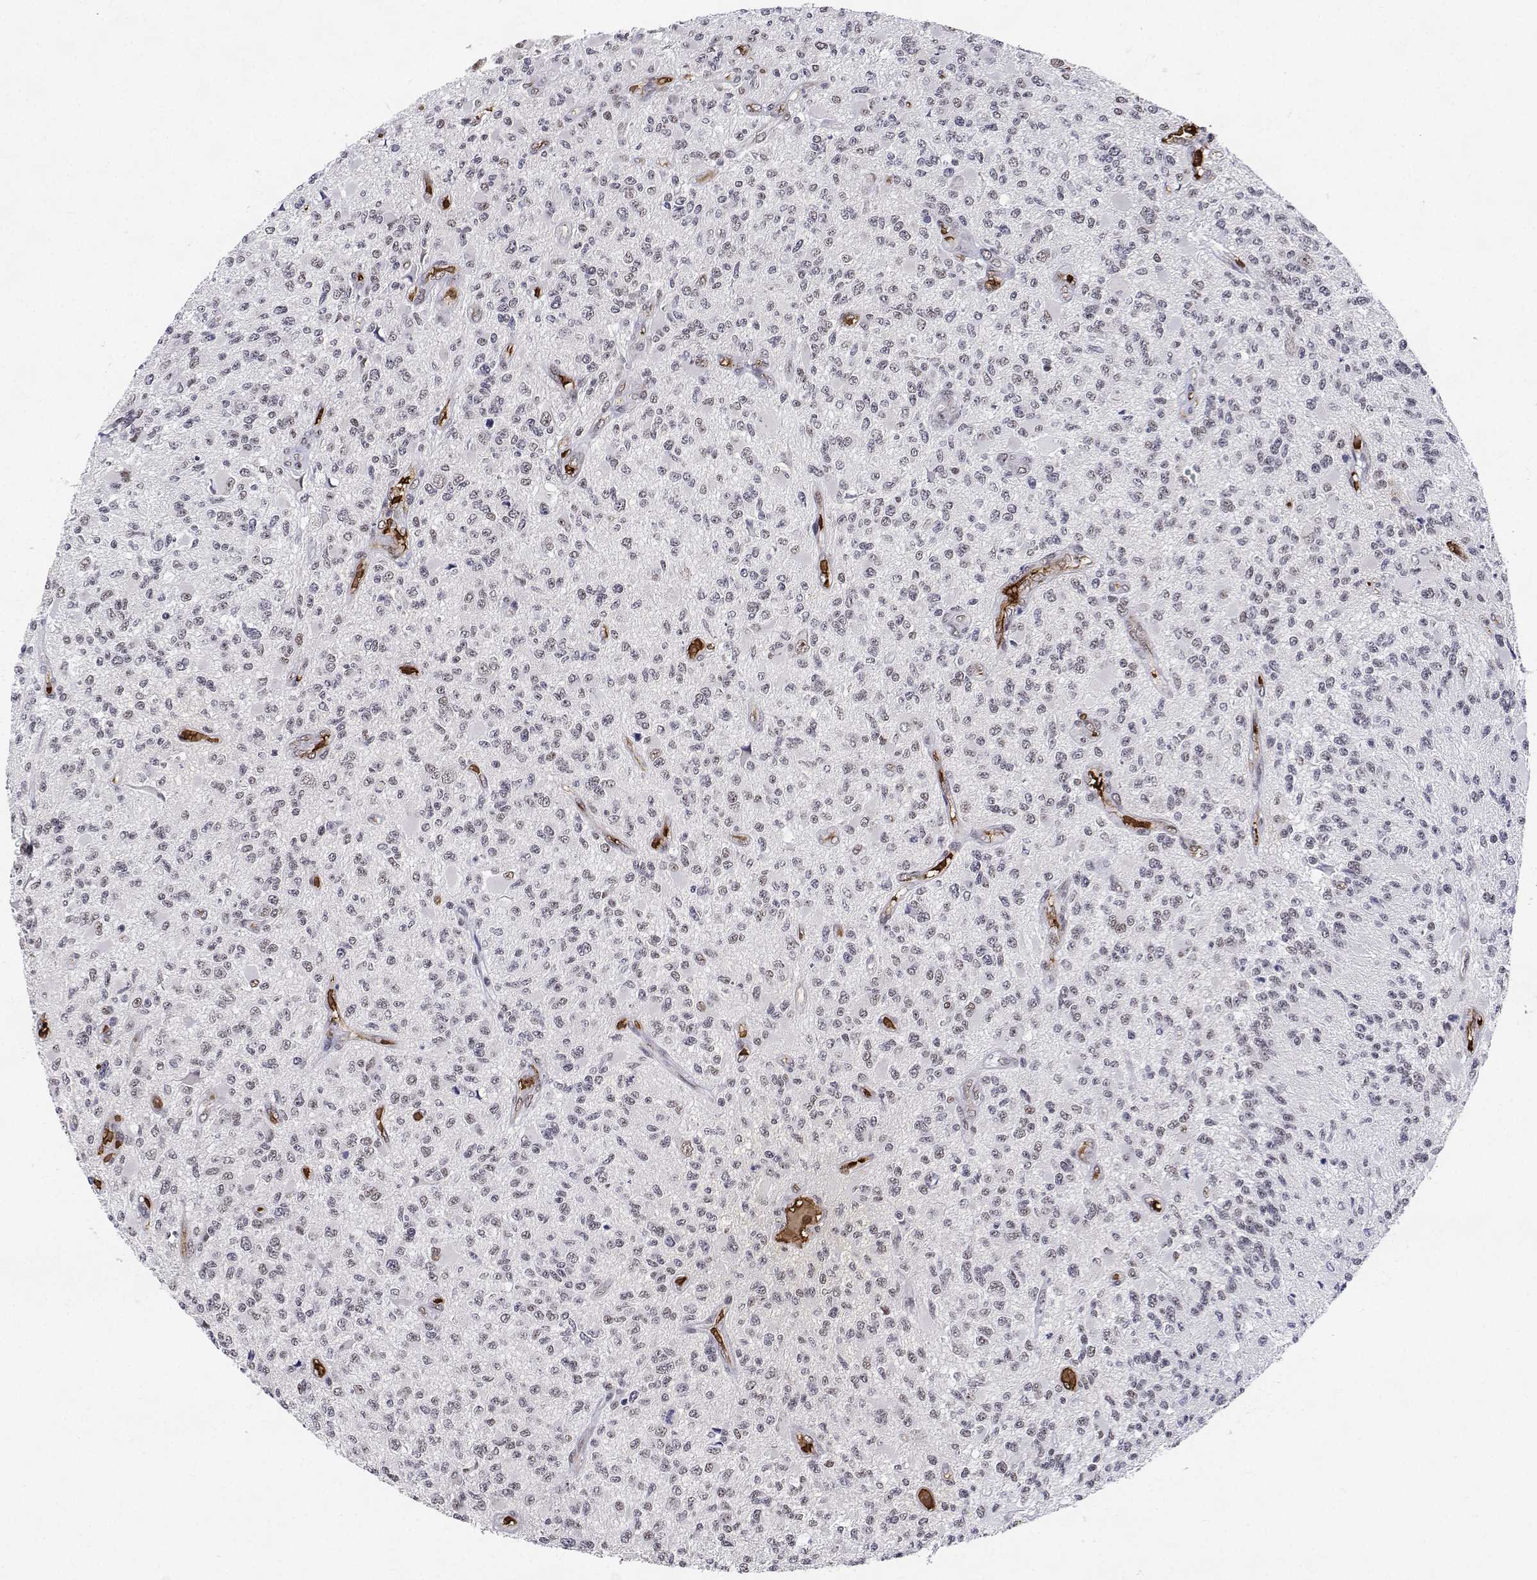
{"staining": {"intensity": "moderate", "quantity": "<25%", "location": "nuclear"}, "tissue": "glioma", "cell_type": "Tumor cells", "image_type": "cancer", "snomed": [{"axis": "morphology", "description": "Glioma, malignant, High grade"}, {"axis": "topography", "description": "Brain"}], "caption": "Immunohistochemistry (IHC) of human malignant glioma (high-grade) reveals low levels of moderate nuclear expression in about <25% of tumor cells.", "gene": "ADAR", "patient": {"sex": "female", "age": 63}}